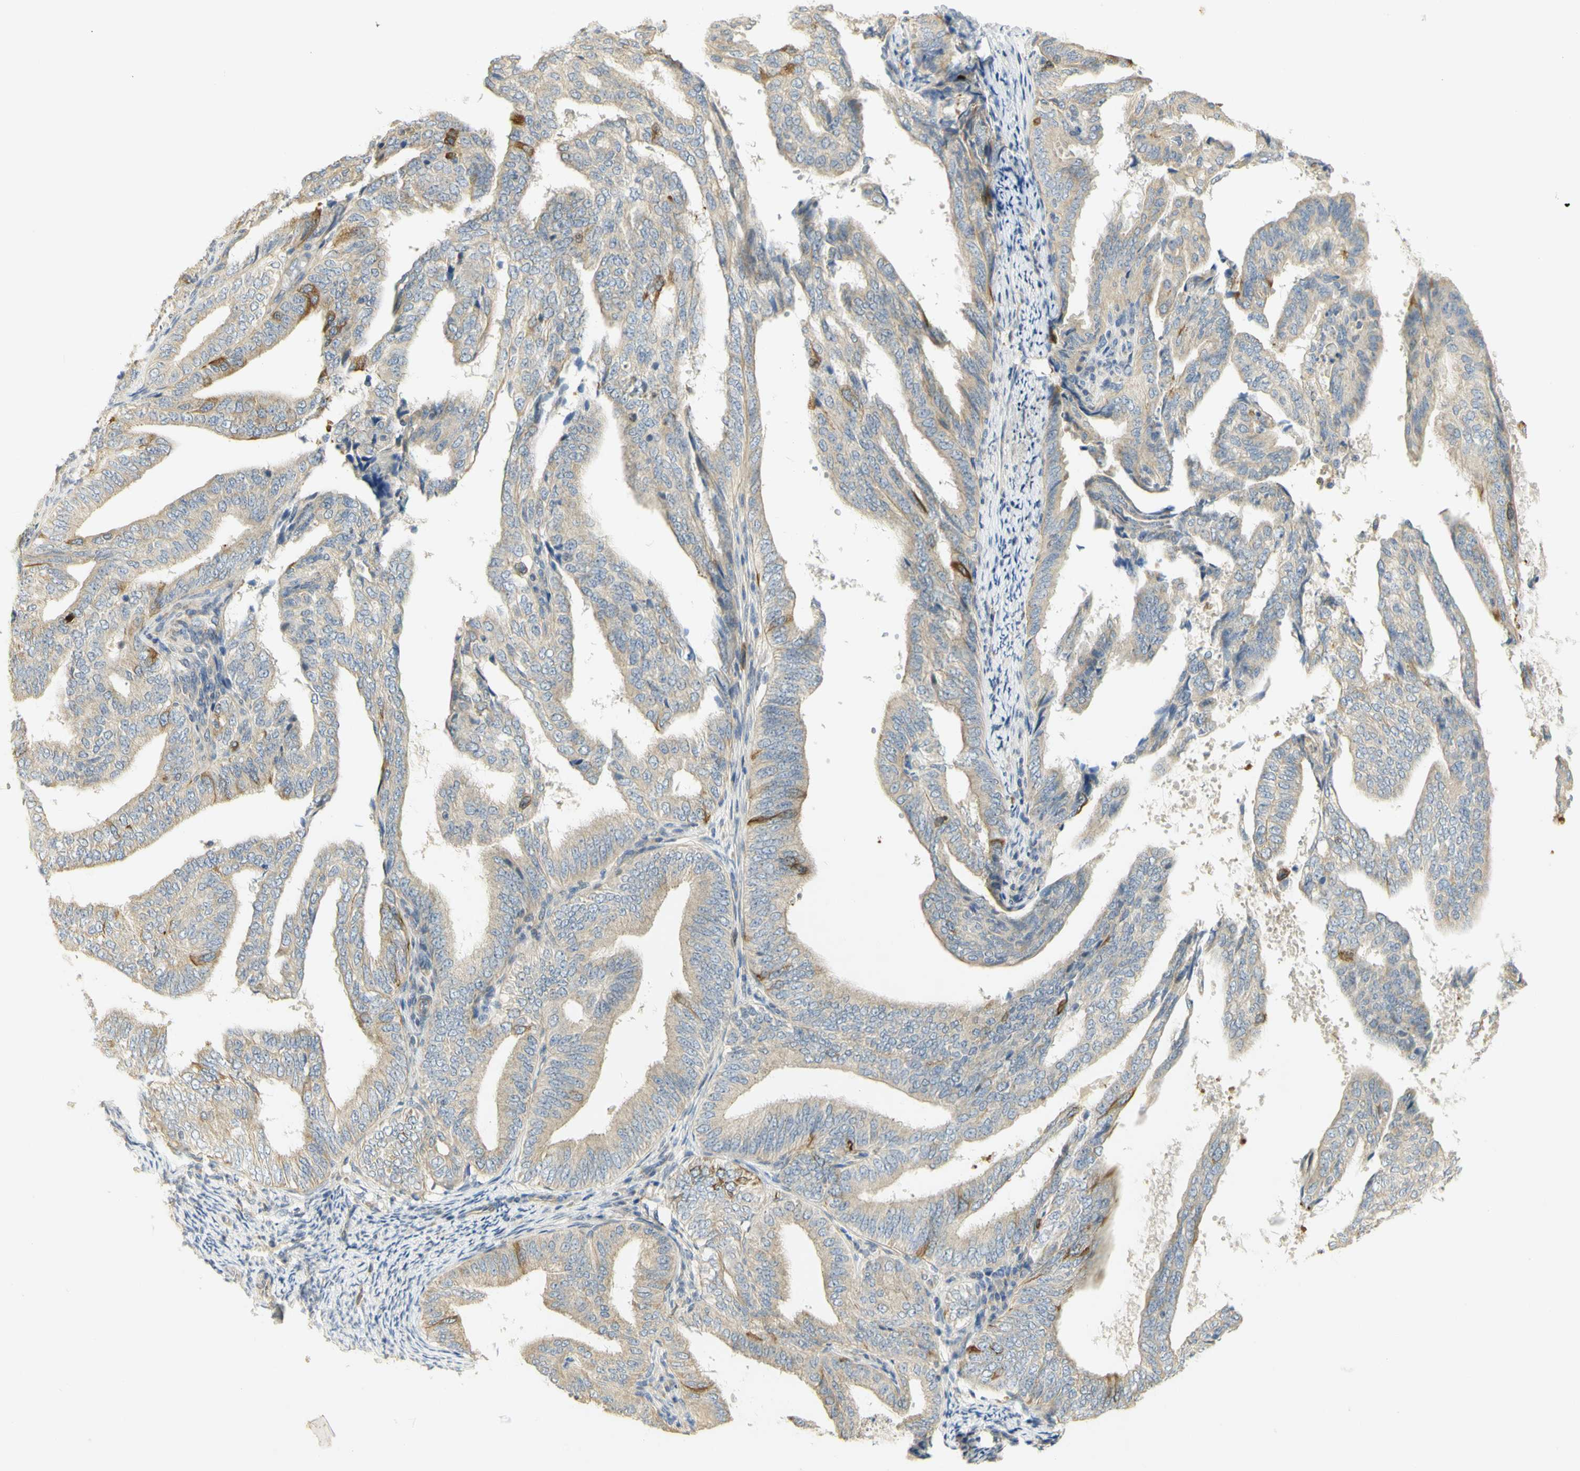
{"staining": {"intensity": "strong", "quantity": "<25%", "location": "cytoplasmic/membranous"}, "tissue": "endometrial cancer", "cell_type": "Tumor cells", "image_type": "cancer", "snomed": [{"axis": "morphology", "description": "Adenocarcinoma, NOS"}, {"axis": "topography", "description": "Endometrium"}], "caption": "Adenocarcinoma (endometrial) stained with a protein marker reveals strong staining in tumor cells.", "gene": "KIF11", "patient": {"sex": "female", "age": 58}}